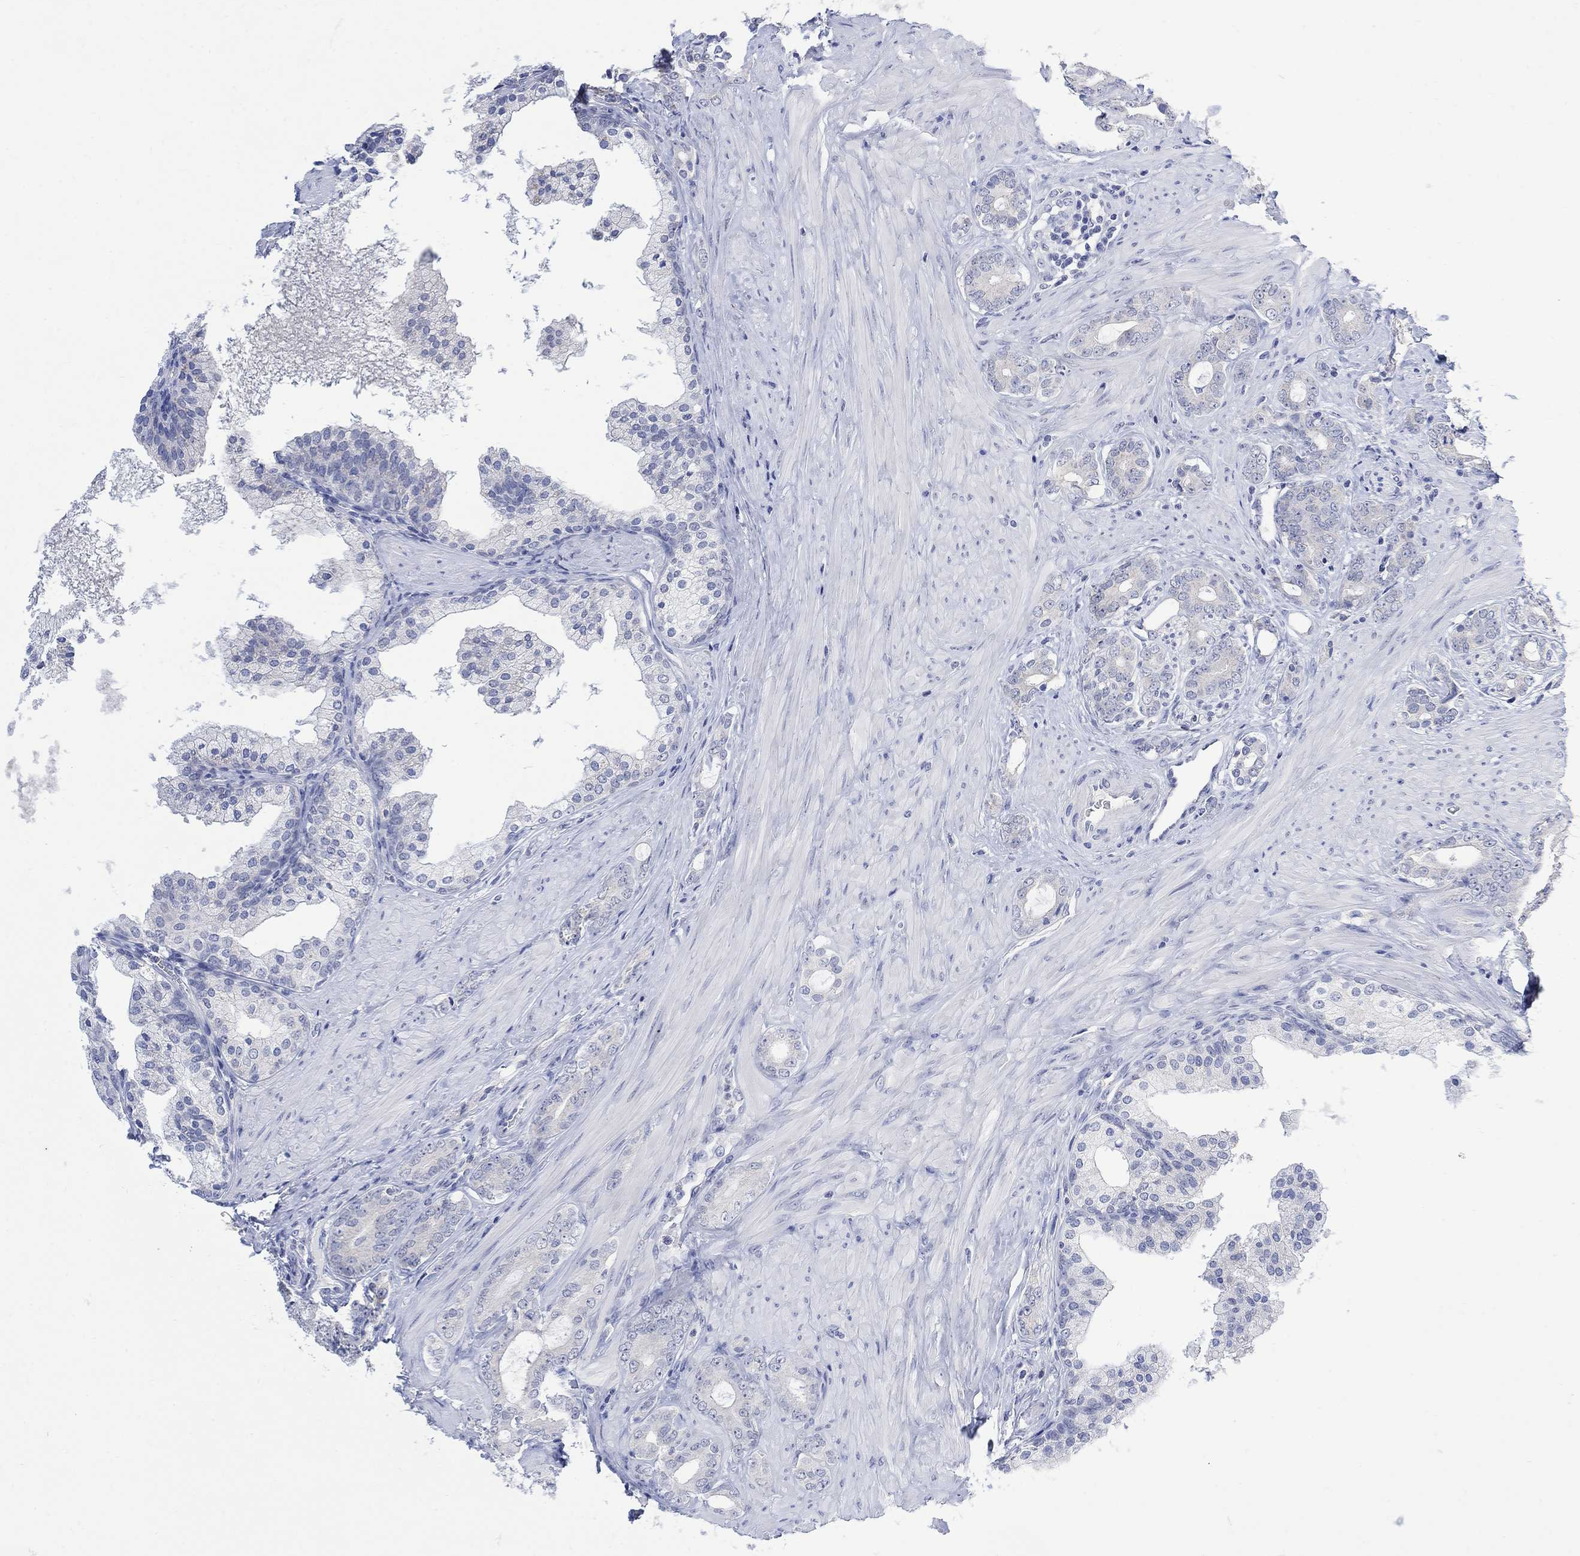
{"staining": {"intensity": "negative", "quantity": "none", "location": "none"}, "tissue": "prostate cancer", "cell_type": "Tumor cells", "image_type": "cancer", "snomed": [{"axis": "morphology", "description": "Adenocarcinoma, NOS"}, {"axis": "topography", "description": "Prostate"}], "caption": "A micrograph of prostate cancer (adenocarcinoma) stained for a protein shows no brown staining in tumor cells. Brightfield microscopy of immunohistochemistry stained with DAB (3,3'-diaminobenzidine) (brown) and hematoxylin (blue), captured at high magnification.", "gene": "FBP2", "patient": {"sex": "male", "age": 55}}